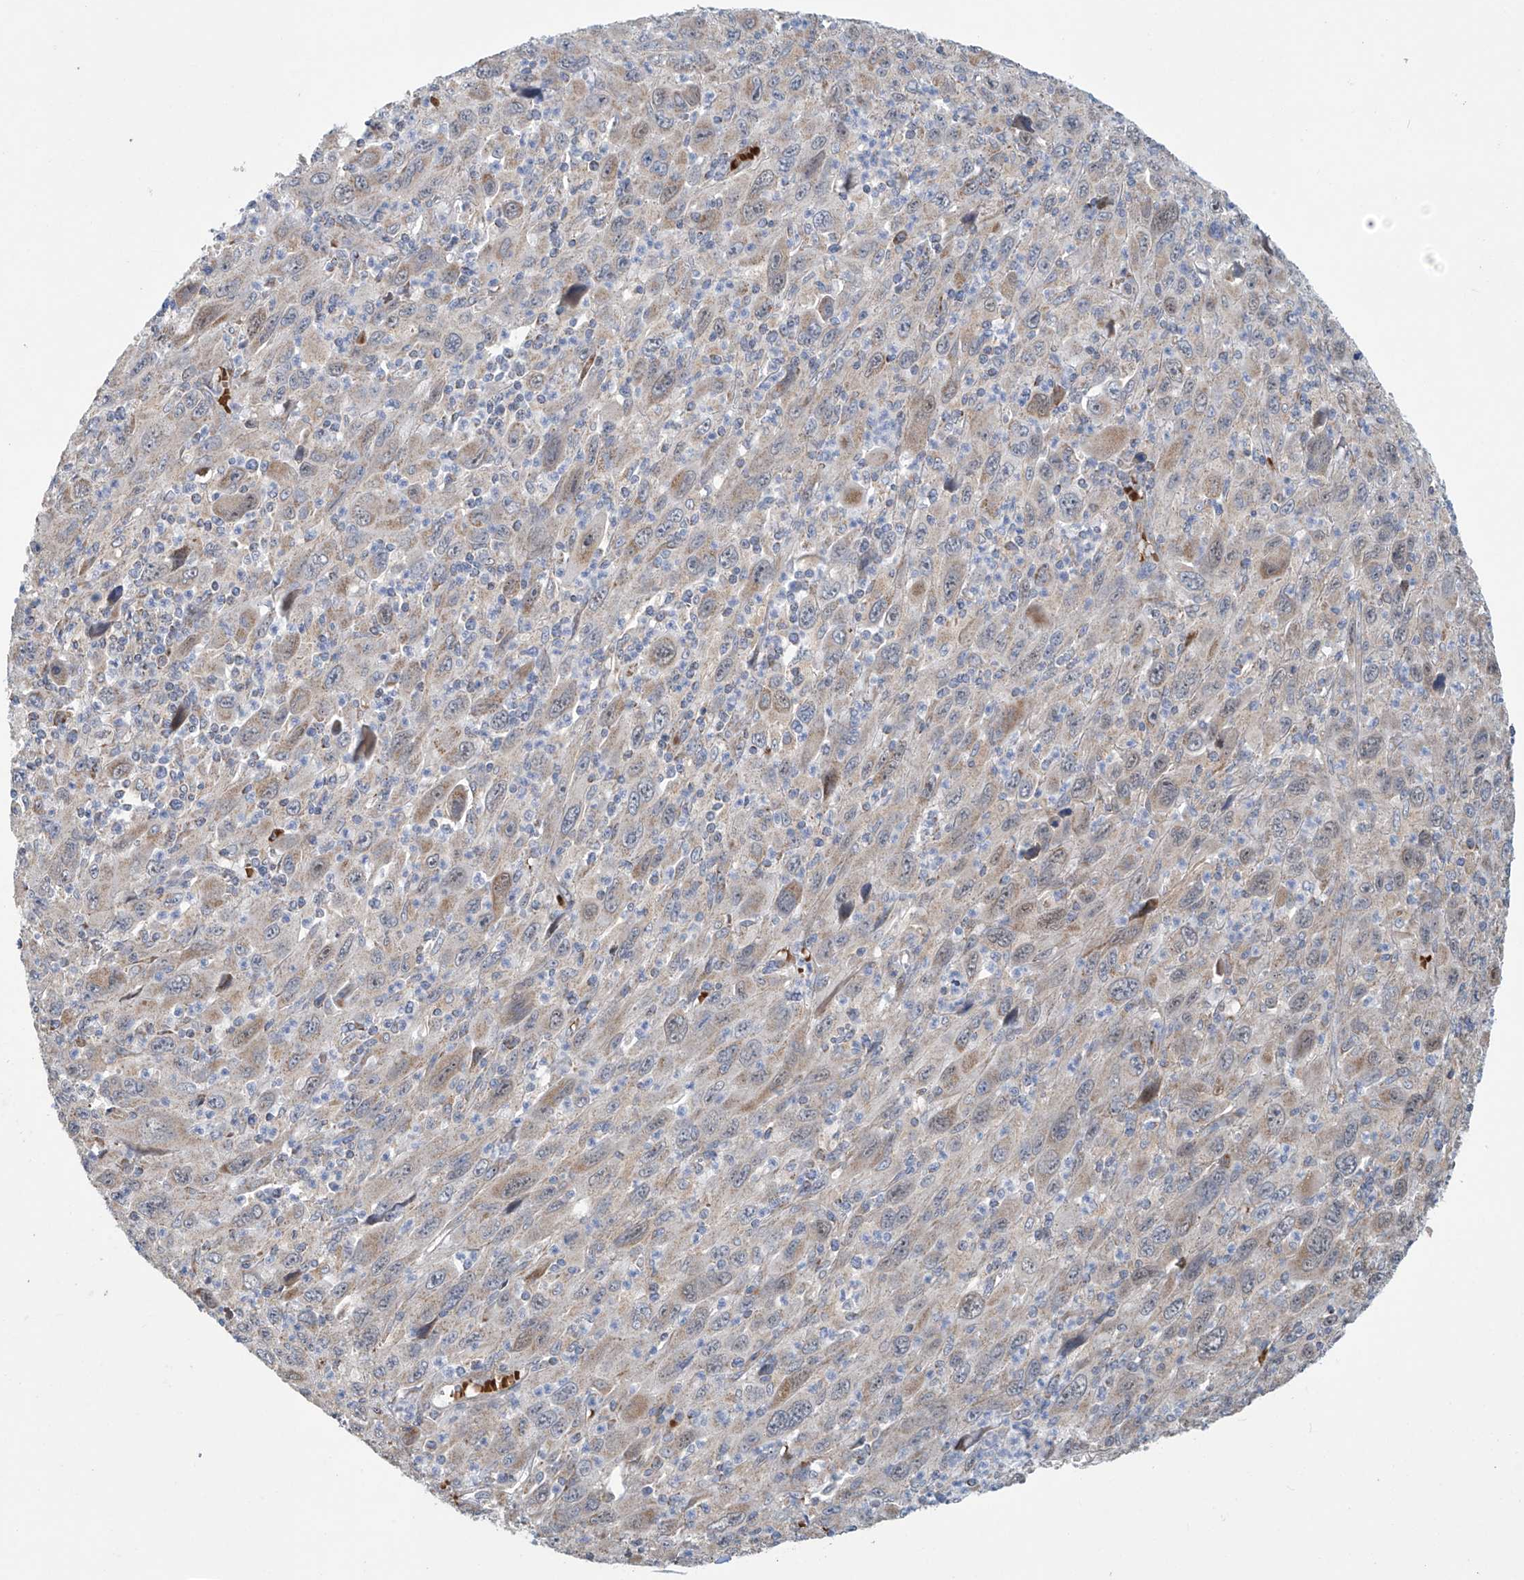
{"staining": {"intensity": "weak", "quantity": "25%-75%", "location": "cytoplasmic/membranous"}, "tissue": "melanoma", "cell_type": "Tumor cells", "image_type": "cancer", "snomed": [{"axis": "morphology", "description": "Malignant melanoma, Metastatic site"}, {"axis": "topography", "description": "Skin"}], "caption": "Immunohistochemistry histopathology image of malignant melanoma (metastatic site) stained for a protein (brown), which reveals low levels of weak cytoplasmic/membranous expression in approximately 25%-75% of tumor cells.", "gene": "COMMD1", "patient": {"sex": "female", "age": 56}}